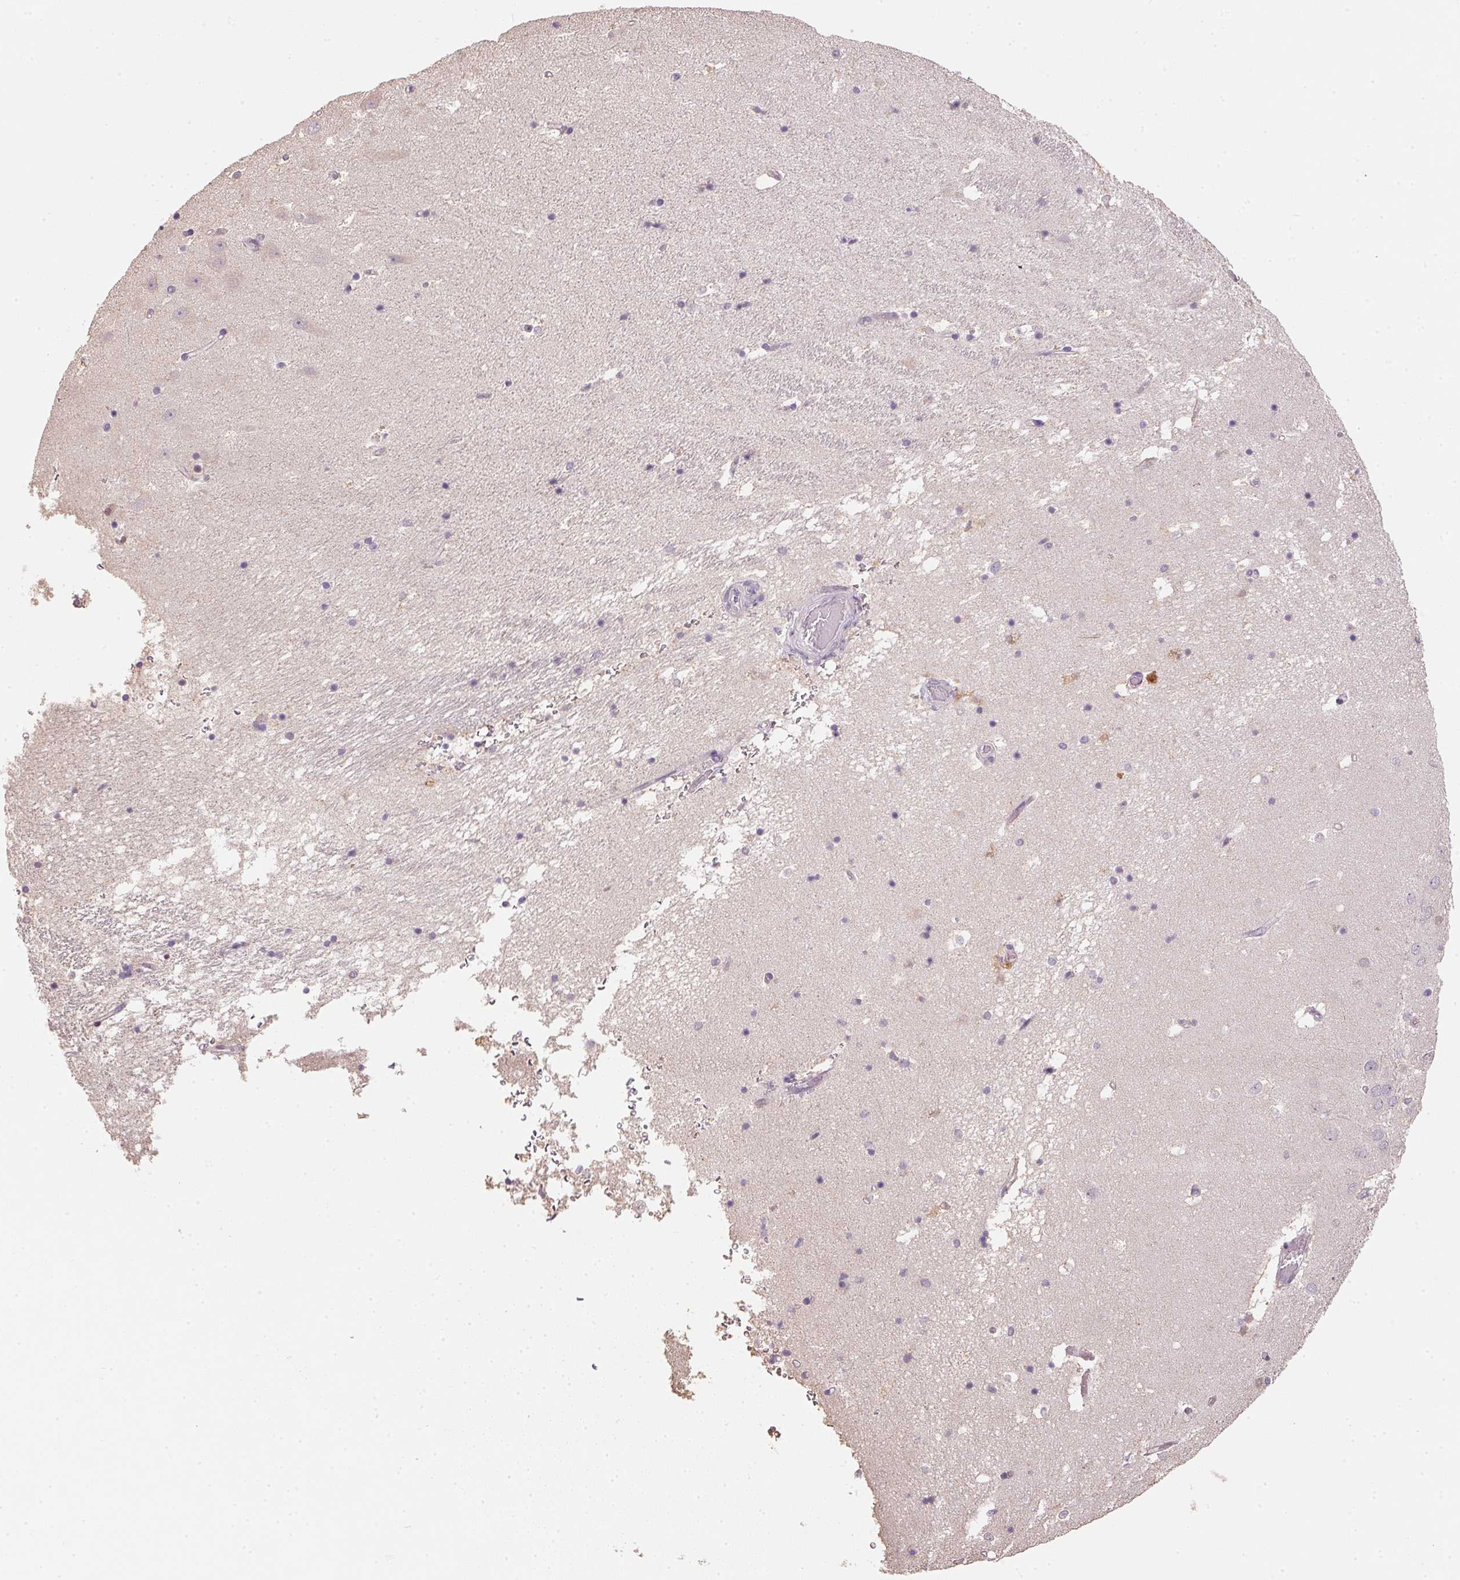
{"staining": {"intensity": "negative", "quantity": "none", "location": "none"}, "tissue": "hippocampus", "cell_type": "Glial cells", "image_type": "normal", "snomed": [{"axis": "morphology", "description": "Normal tissue, NOS"}, {"axis": "topography", "description": "Hippocampus"}], "caption": "The micrograph reveals no significant positivity in glial cells of hippocampus.", "gene": "ALDH8A1", "patient": {"sex": "male", "age": 58}}